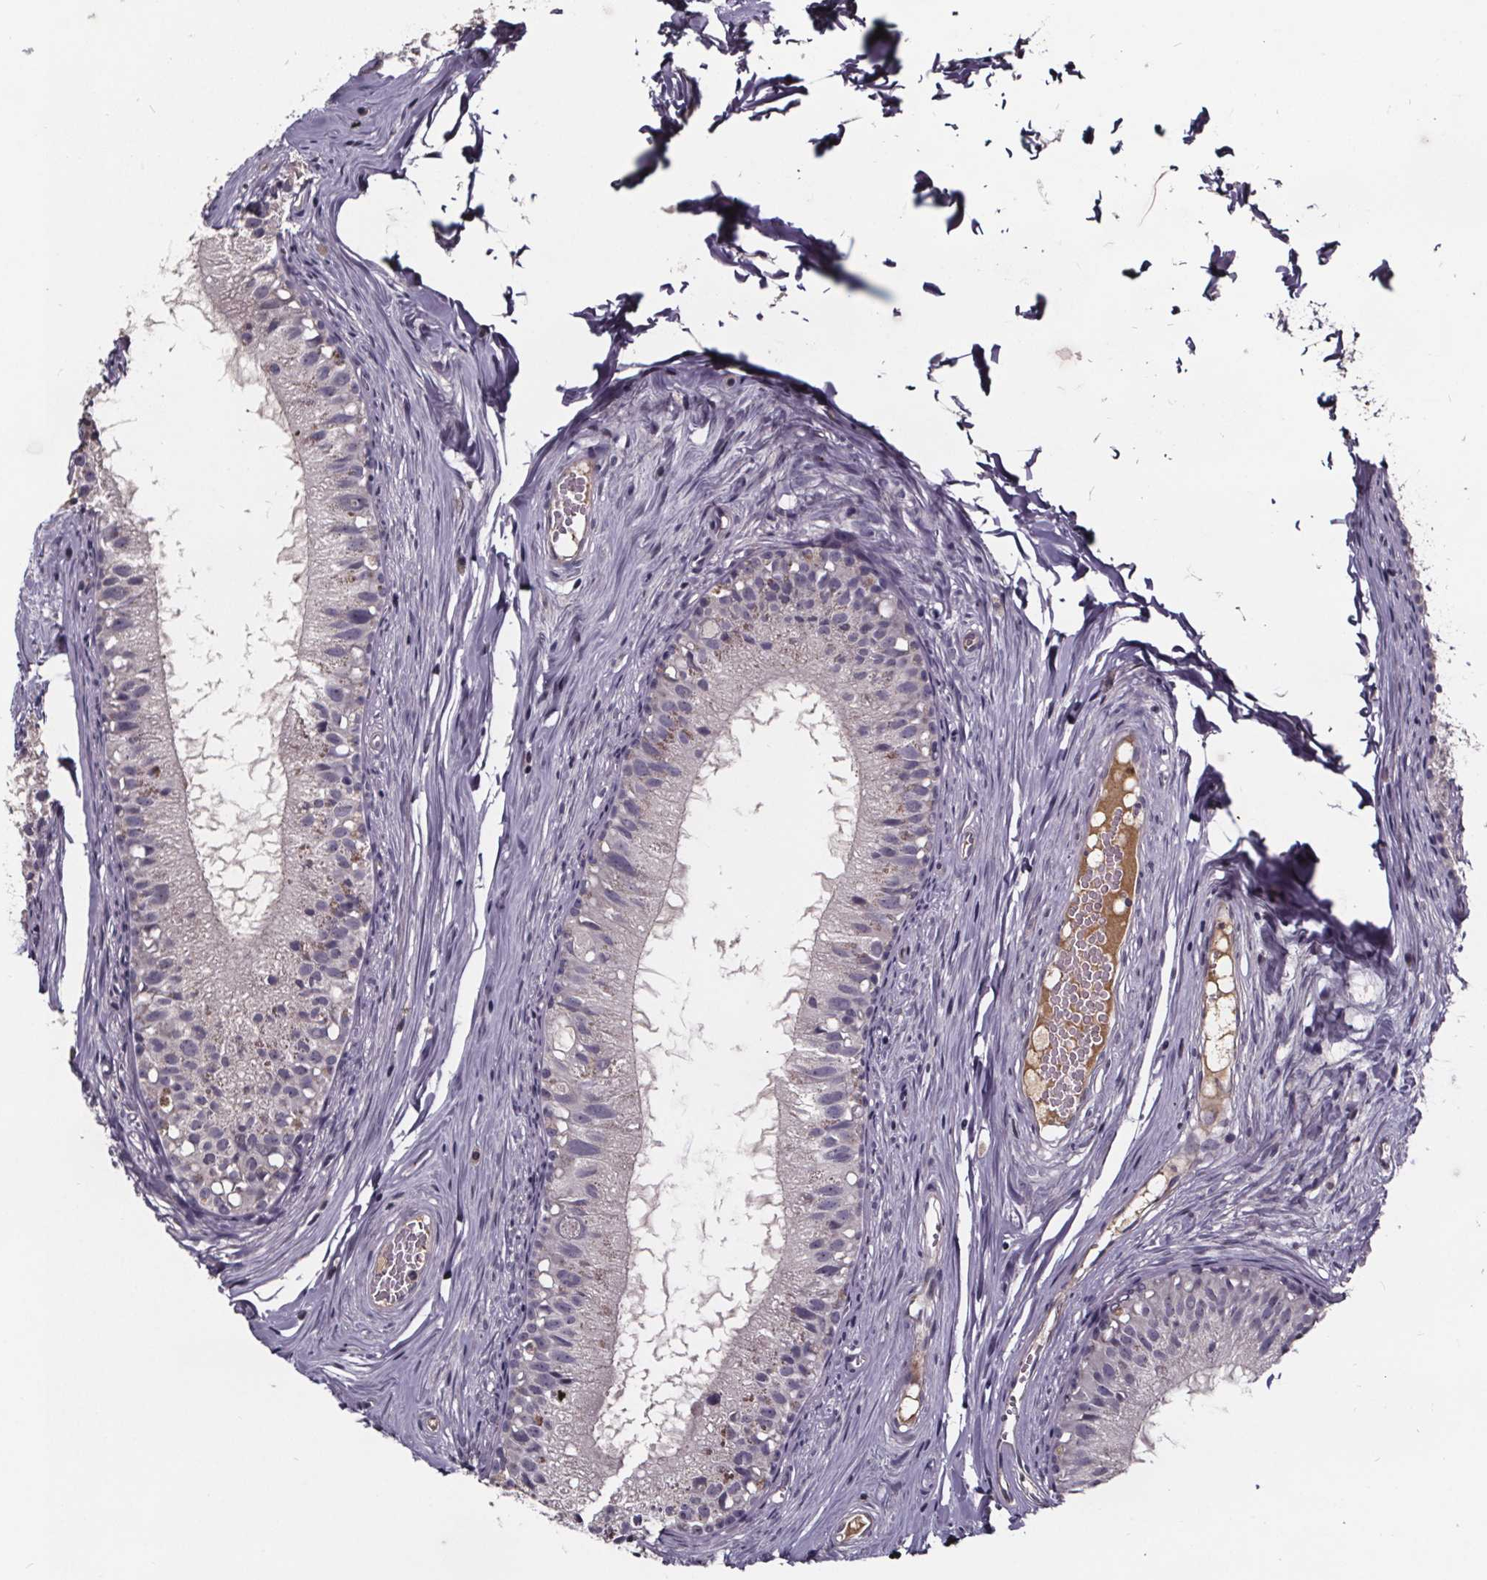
{"staining": {"intensity": "negative", "quantity": "none", "location": "none"}, "tissue": "epididymis", "cell_type": "Glandular cells", "image_type": "normal", "snomed": [{"axis": "morphology", "description": "Normal tissue, NOS"}, {"axis": "topography", "description": "Epididymis"}], "caption": "High power microscopy photomicrograph of an immunohistochemistry (IHC) photomicrograph of benign epididymis, revealing no significant staining in glandular cells.", "gene": "NPHP4", "patient": {"sex": "male", "age": 45}}